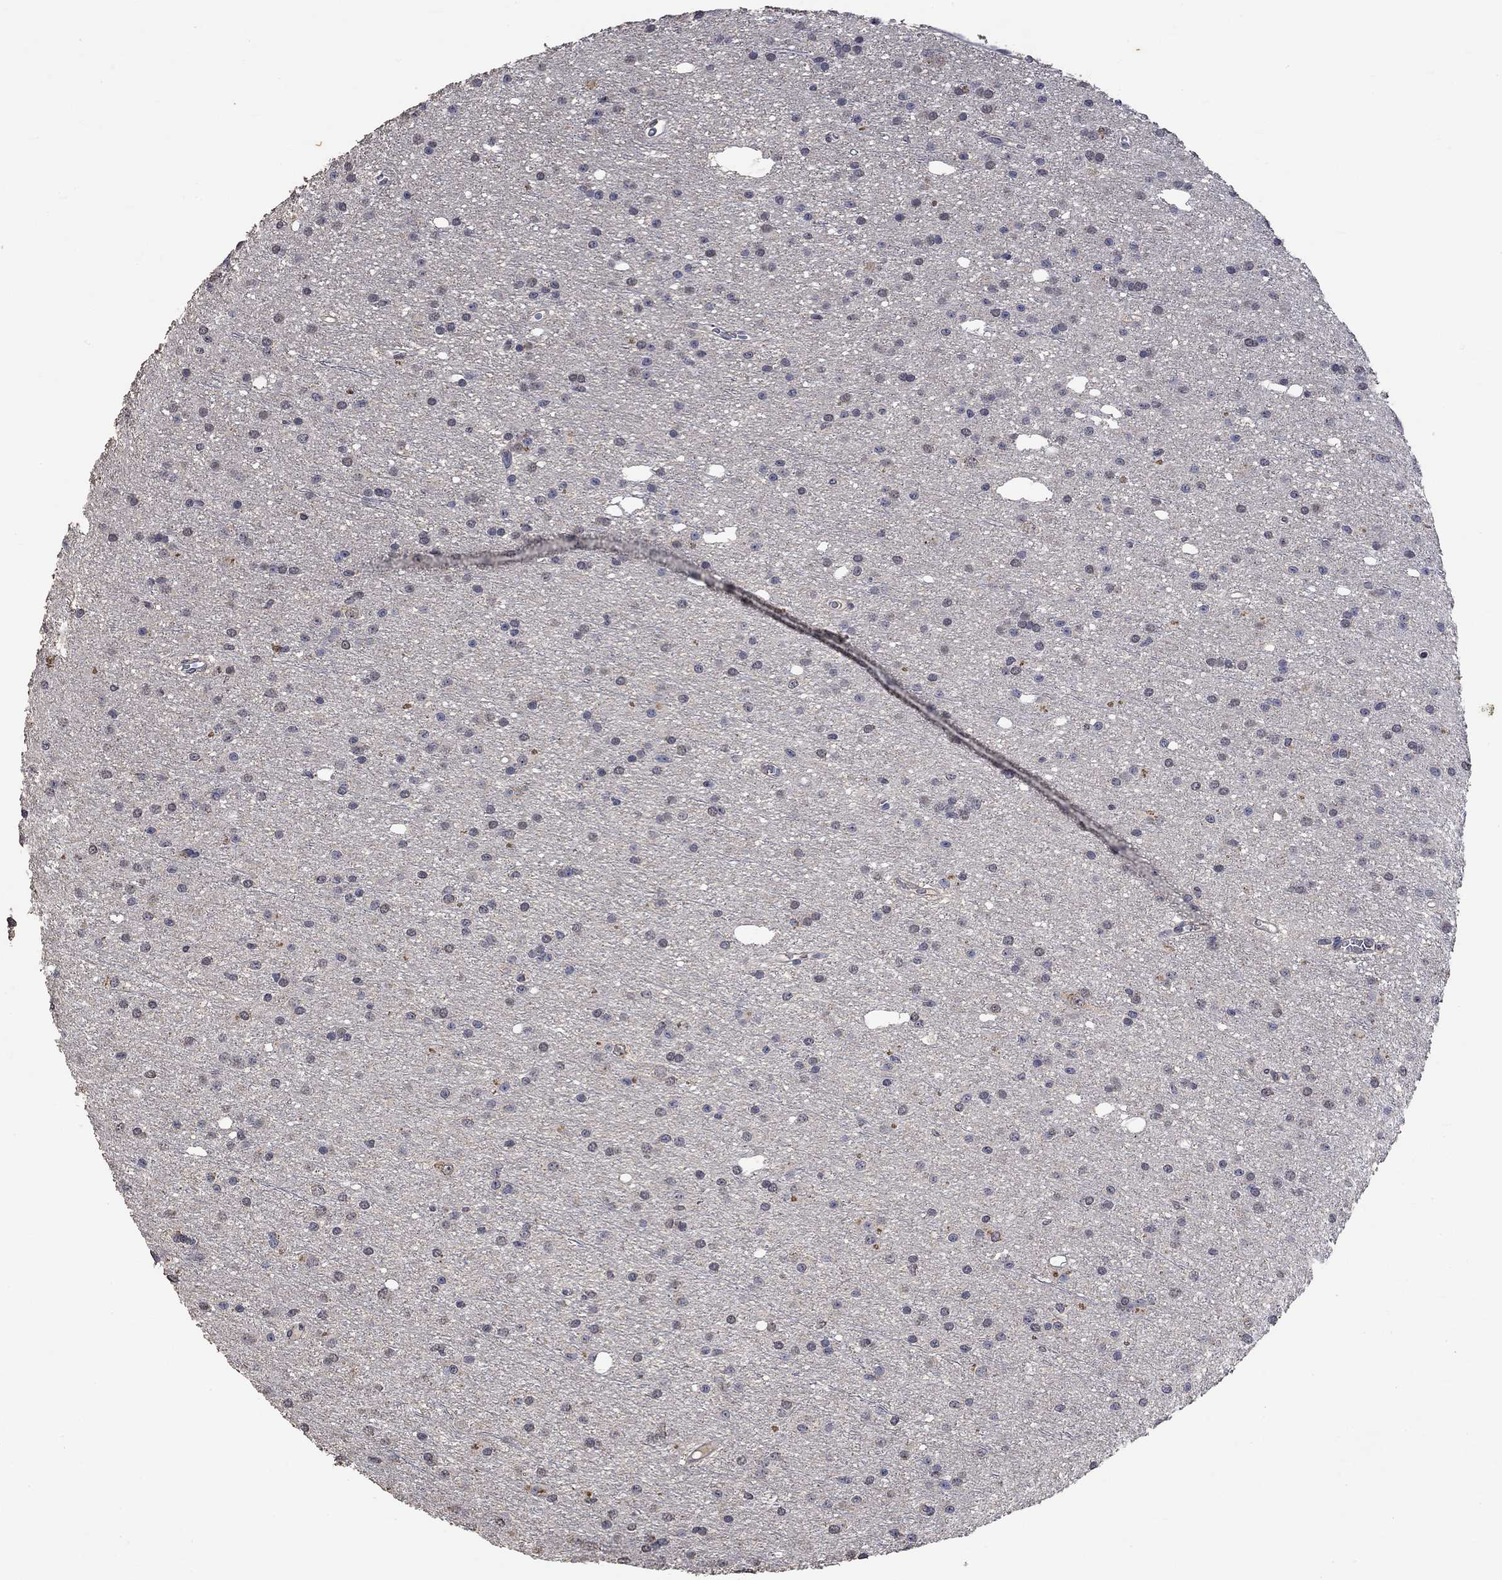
{"staining": {"intensity": "negative", "quantity": "none", "location": "none"}, "tissue": "glioma", "cell_type": "Tumor cells", "image_type": "cancer", "snomed": [{"axis": "morphology", "description": "Glioma, malignant, Low grade"}, {"axis": "topography", "description": "Brain"}], "caption": "Immunohistochemistry photomicrograph of malignant low-grade glioma stained for a protein (brown), which displays no expression in tumor cells. (DAB immunohistochemistry (IHC), high magnification).", "gene": "PTPN20", "patient": {"sex": "male", "age": 27}}